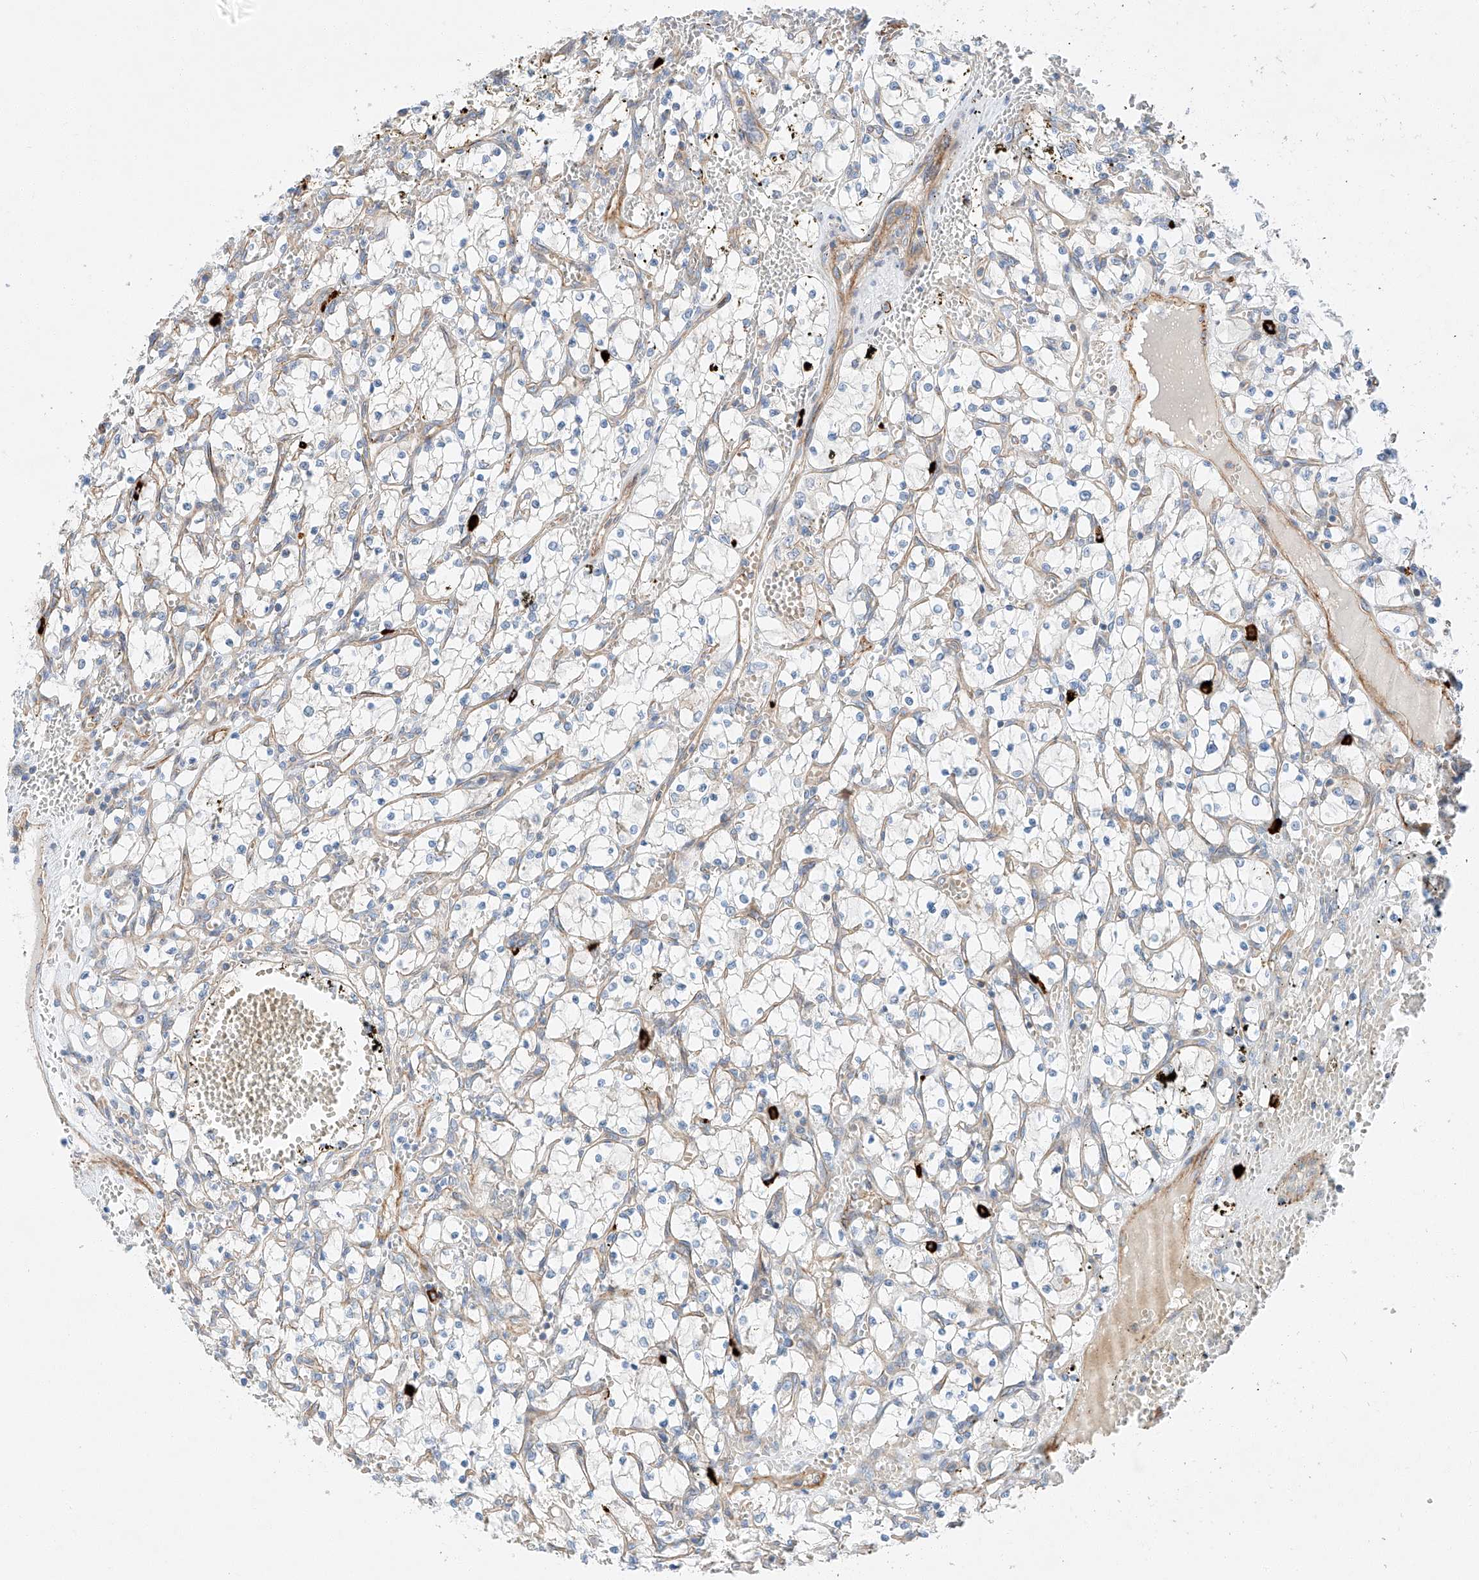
{"staining": {"intensity": "negative", "quantity": "none", "location": "none"}, "tissue": "renal cancer", "cell_type": "Tumor cells", "image_type": "cancer", "snomed": [{"axis": "morphology", "description": "Adenocarcinoma, NOS"}, {"axis": "topography", "description": "Kidney"}], "caption": "A high-resolution photomicrograph shows immunohistochemistry (IHC) staining of renal adenocarcinoma, which displays no significant expression in tumor cells. Brightfield microscopy of immunohistochemistry (IHC) stained with DAB (brown) and hematoxylin (blue), captured at high magnification.", "gene": "MINDY4", "patient": {"sex": "female", "age": 69}}